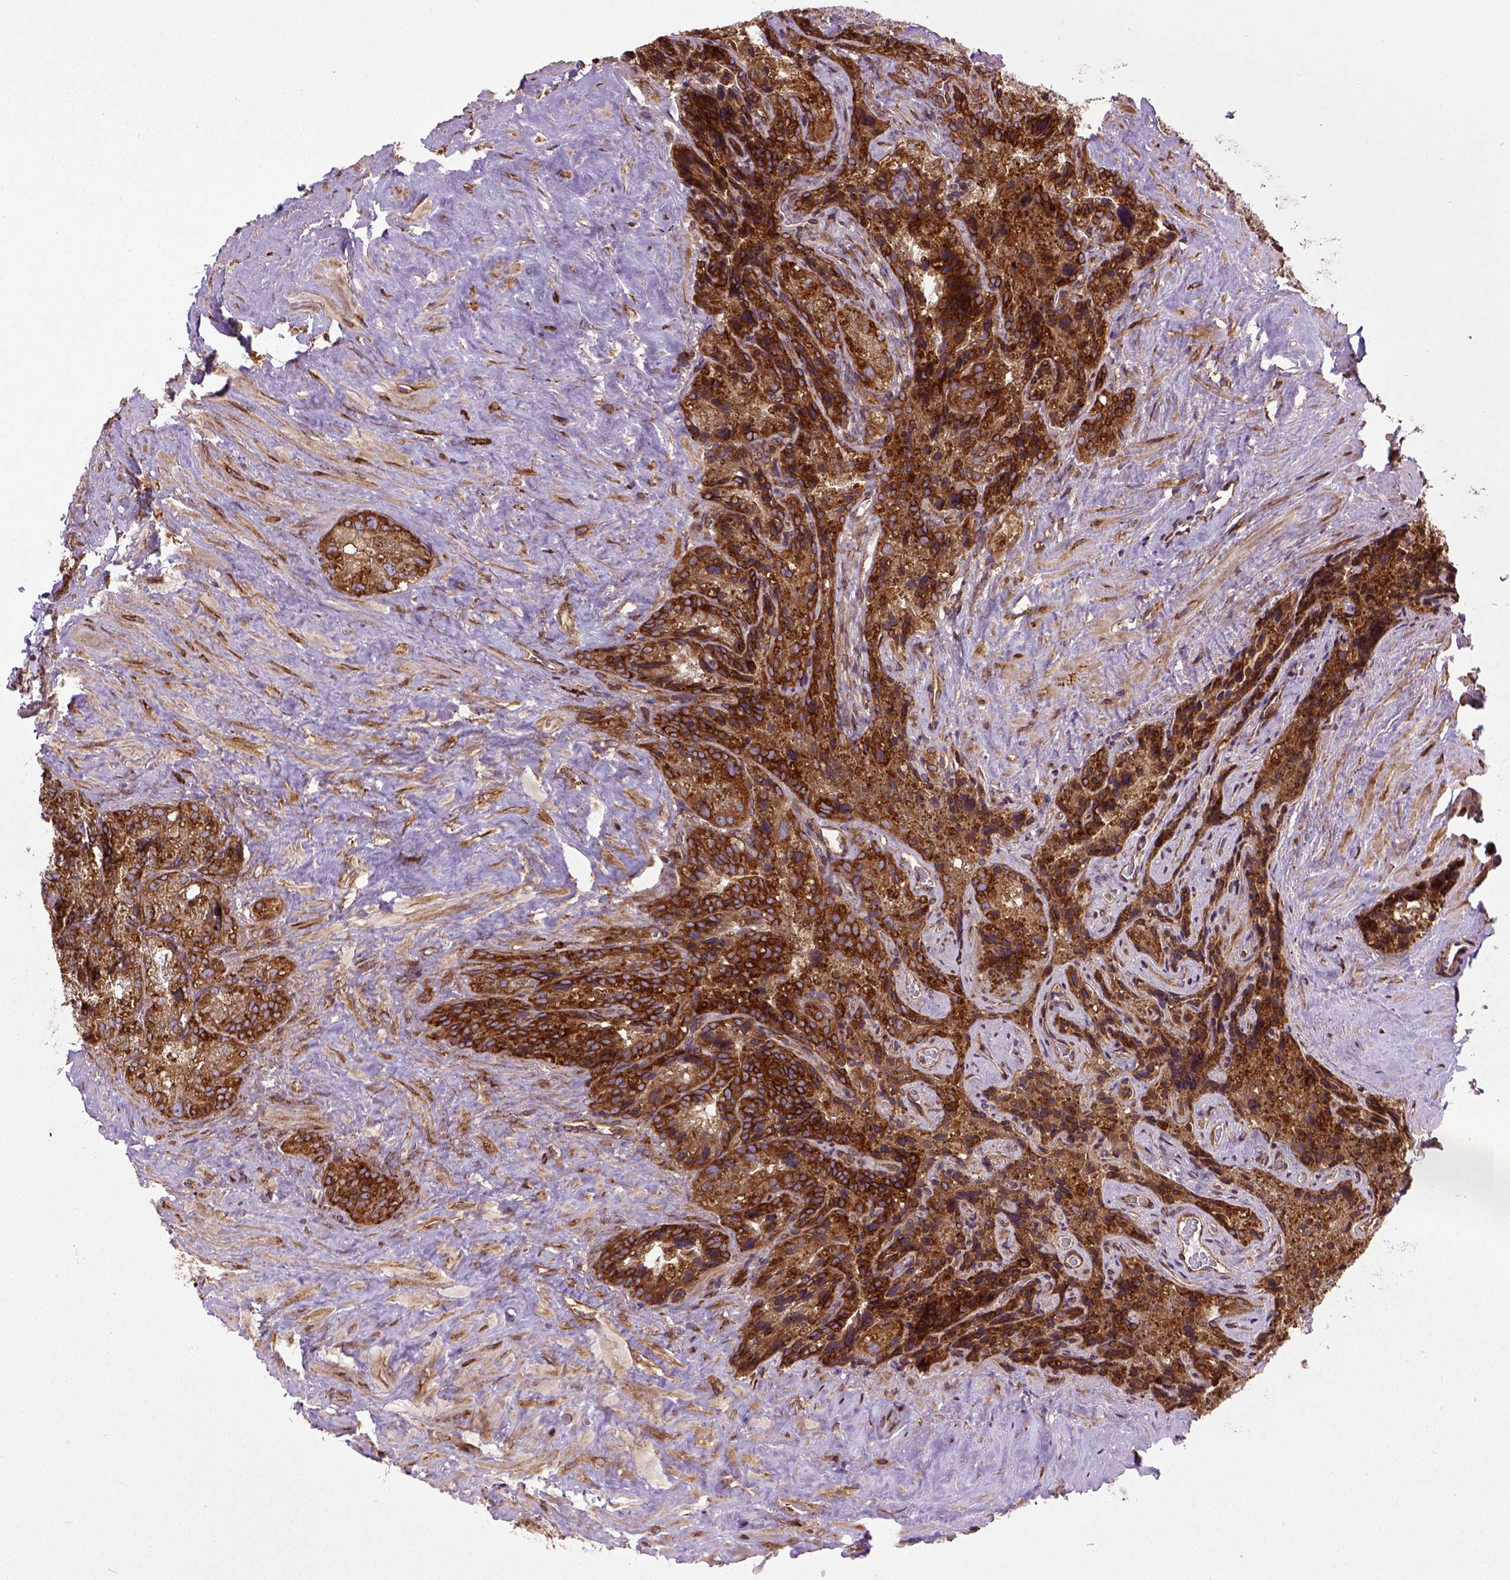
{"staining": {"intensity": "strong", "quantity": ">75%", "location": "cytoplasmic/membranous"}, "tissue": "seminal vesicle", "cell_type": "Glandular cells", "image_type": "normal", "snomed": [{"axis": "morphology", "description": "Normal tissue, NOS"}, {"axis": "topography", "description": "Prostate"}, {"axis": "topography", "description": "Seminal veicle"}], "caption": "Protein expression by IHC shows strong cytoplasmic/membranous staining in about >75% of glandular cells in unremarkable seminal vesicle. (IHC, brightfield microscopy, high magnification).", "gene": "CAPRIN1", "patient": {"sex": "male", "age": 71}}